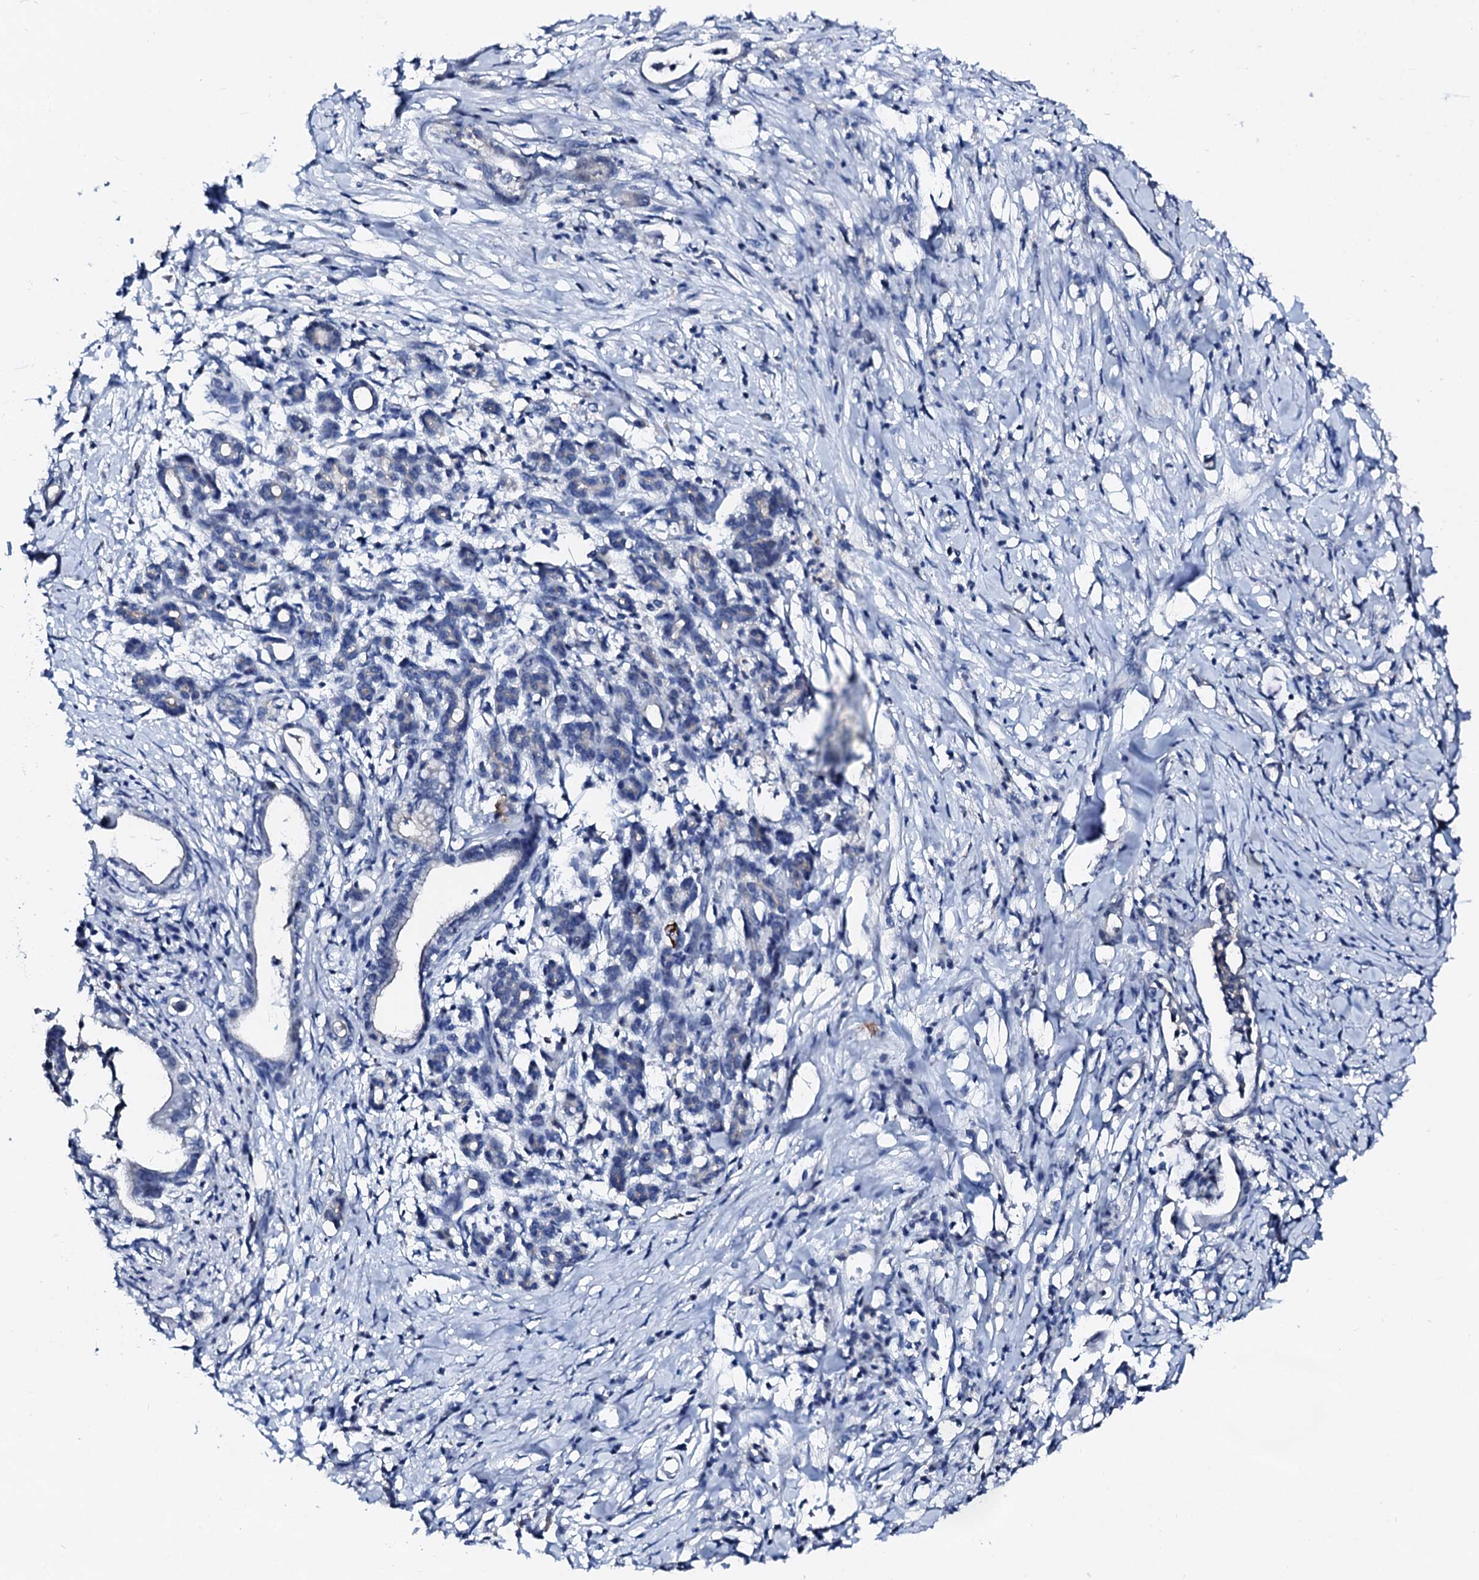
{"staining": {"intensity": "negative", "quantity": "none", "location": "none"}, "tissue": "pancreatic cancer", "cell_type": "Tumor cells", "image_type": "cancer", "snomed": [{"axis": "morphology", "description": "Adenocarcinoma, NOS"}, {"axis": "topography", "description": "Pancreas"}], "caption": "This is an IHC histopathology image of human pancreatic adenocarcinoma. There is no staining in tumor cells.", "gene": "TRAFD1", "patient": {"sex": "female", "age": 55}}